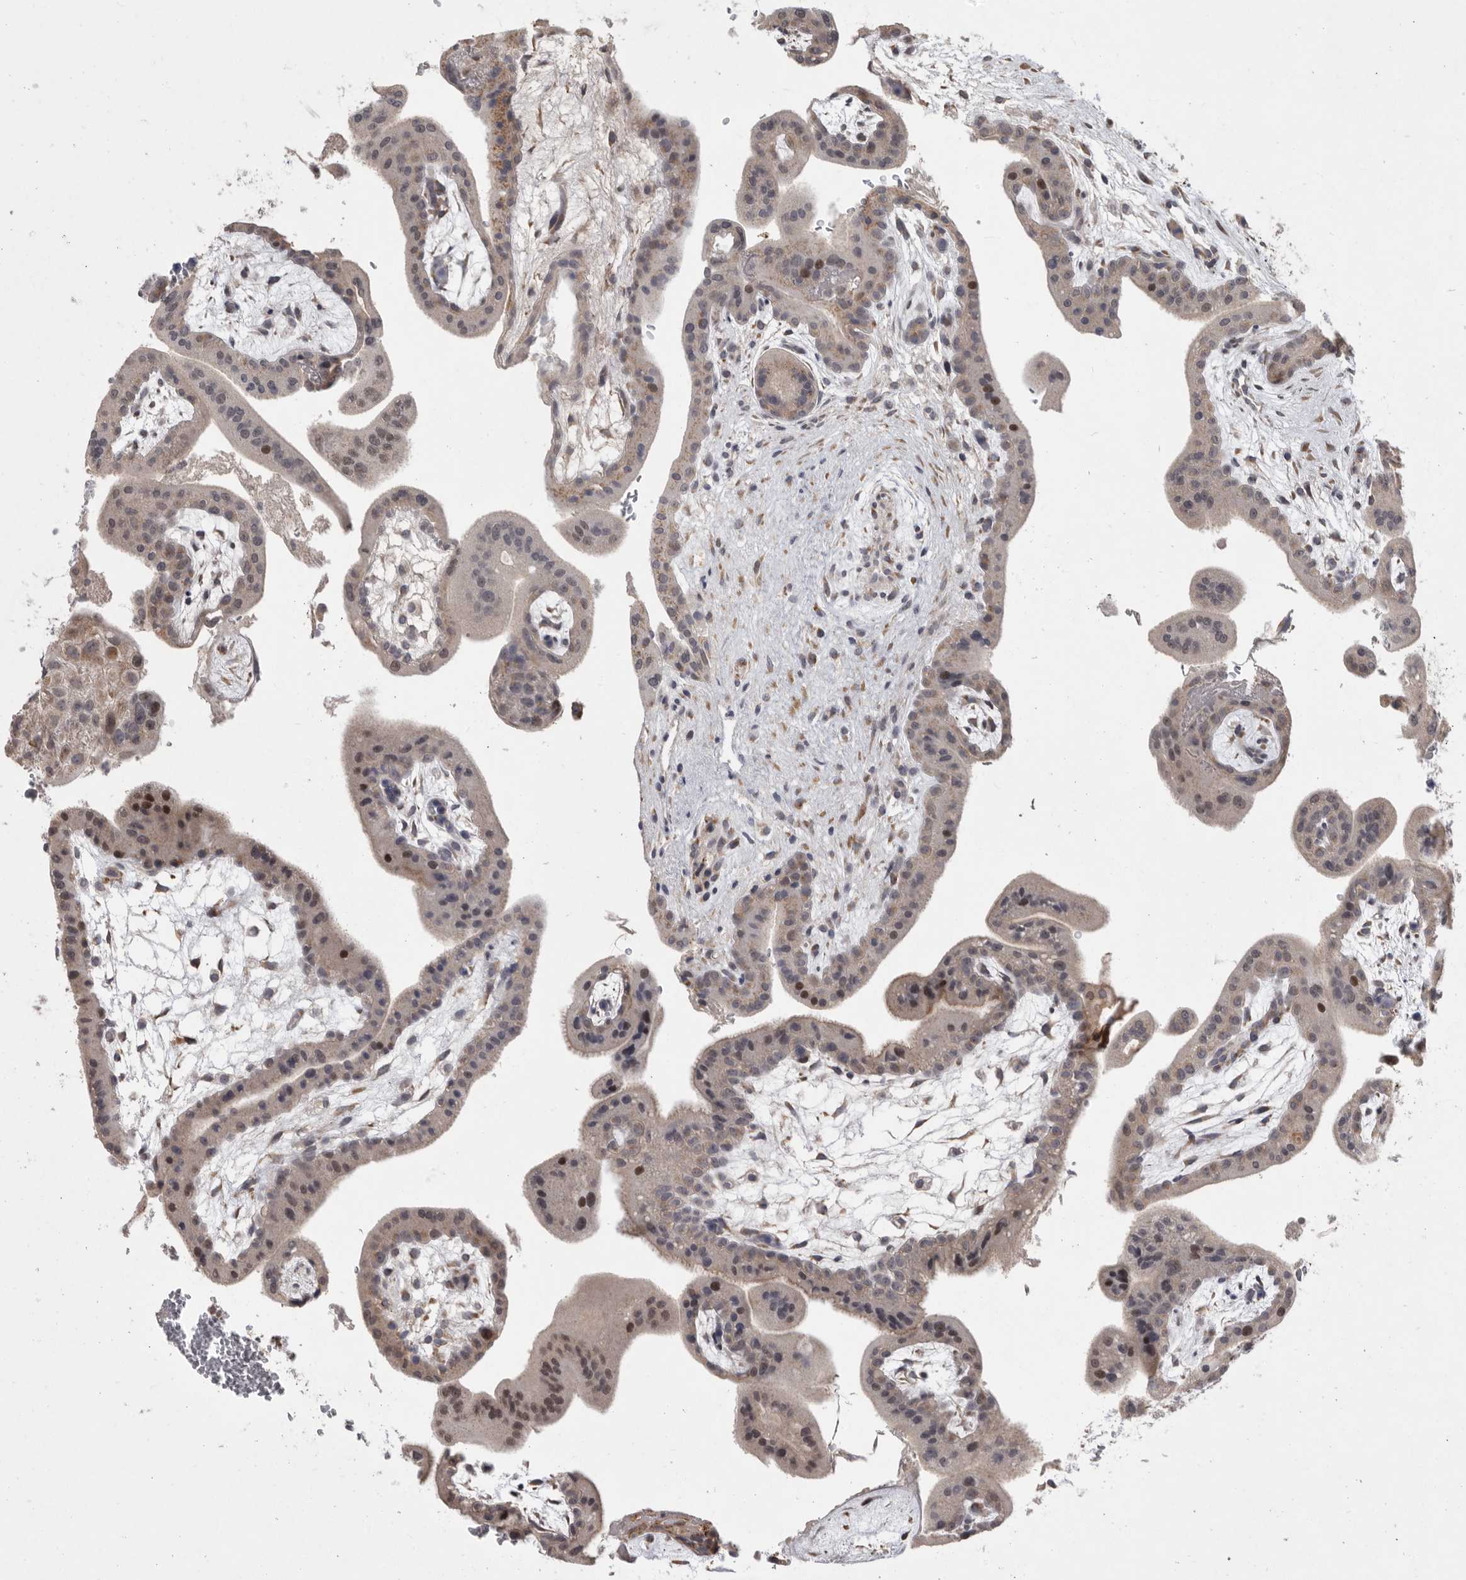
{"staining": {"intensity": "moderate", "quantity": "25%-75%", "location": "cytoplasmic/membranous"}, "tissue": "placenta", "cell_type": "Decidual cells", "image_type": "normal", "snomed": [{"axis": "morphology", "description": "Normal tissue, NOS"}, {"axis": "topography", "description": "Placenta"}], "caption": "An image showing moderate cytoplasmic/membranous positivity in about 25%-75% of decidual cells in normal placenta, as visualized by brown immunohistochemical staining.", "gene": "MAN2A1", "patient": {"sex": "female", "age": 35}}